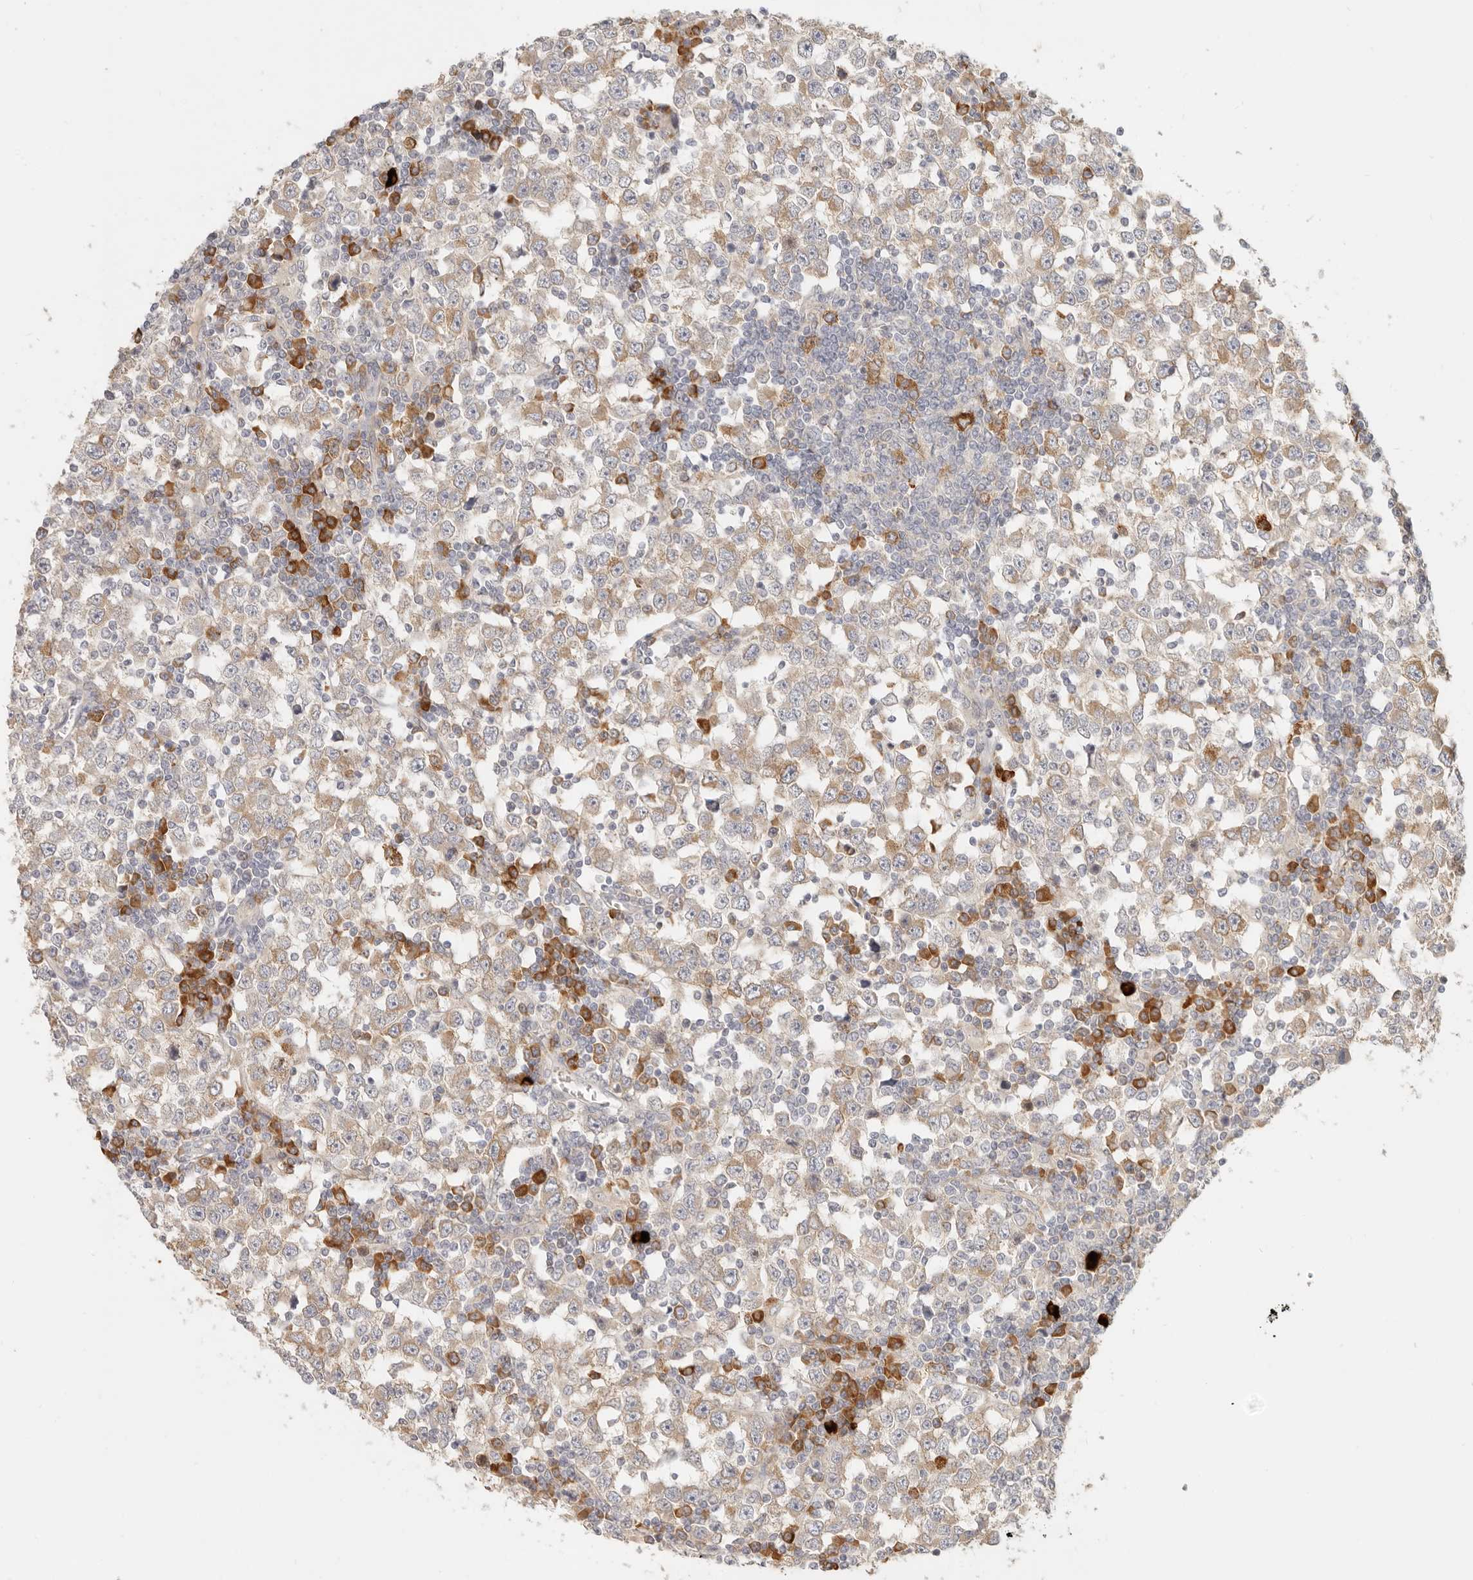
{"staining": {"intensity": "moderate", "quantity": "25%-75%", "location": "cytoplasmic/membranous"}, "tissue": "testis cancer", "cell_type": "Tumor cells", "image_type": "cancer", "snomed": [{"axis": "morphology", "description": "Seminoma, NOS"}, {"axis": "topography", "description": "Testis"}], "caption": "A high-resolution image shows immunohistochemistry (IHC) staining of seminoma (testis), which demonstrates moderate cytoplasmic/membranous positivity in approximately 25%-75% of tumor cells. (DAB (3,3'-diaminobenzidine) IHC with brightfield microscopy, high magnification).", "gene": "PABPC4", "patient": {"sex": "male", "age": 65}}